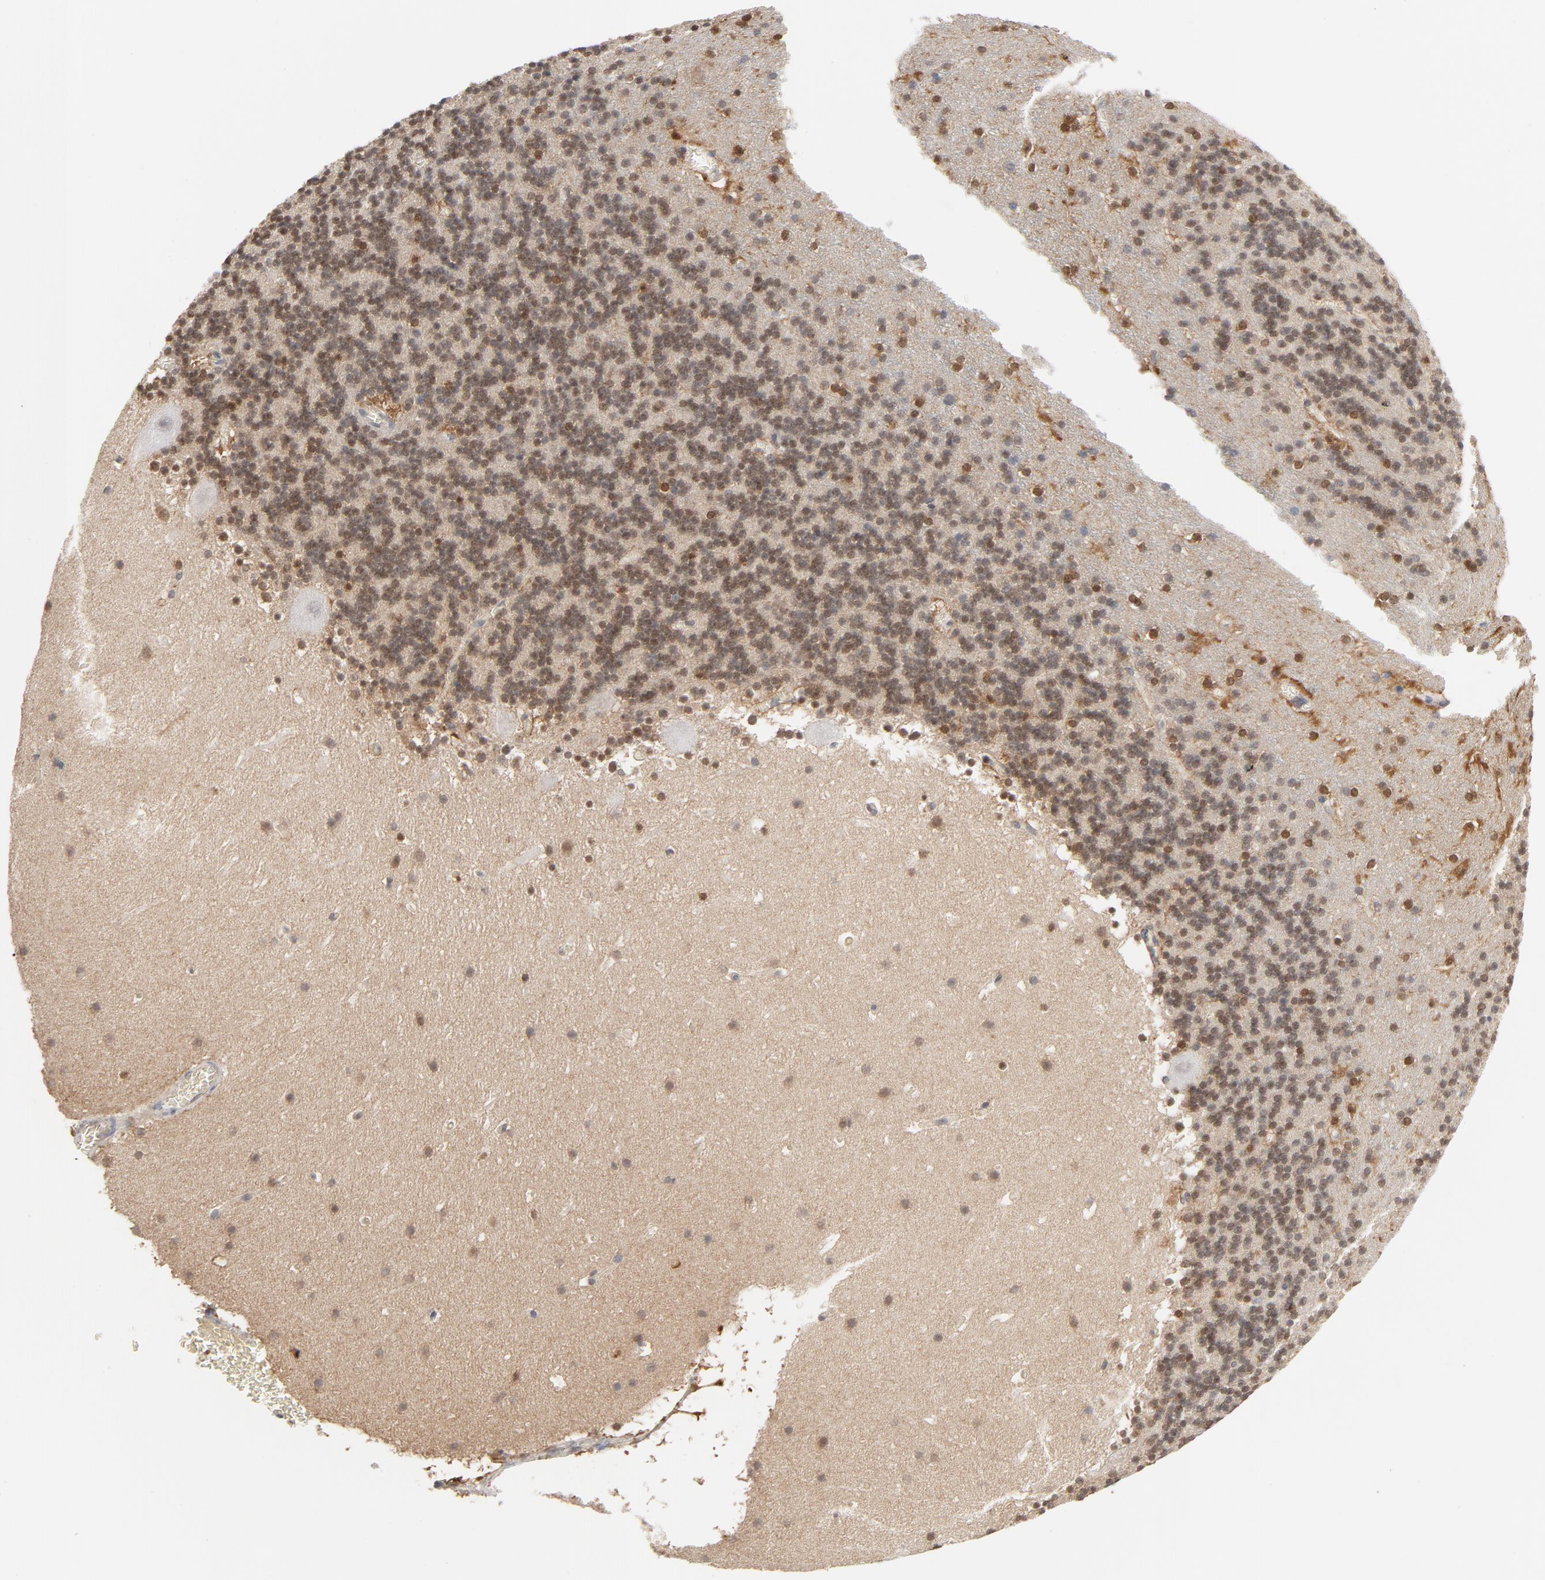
{"staining": {"intensity": "moderate", "quantity": ">75%", "location": "nuclear"}, "tissue": "cerebellum", "cell_type": "Cells in granular layer", "image_type": "normal", "snomed": [{"axis": "morphology", "description": "Normal tissue, NOS"}, {"axis": "topography", "description": "Cerebellum"}], "caption": "Protein analysis of benign cerebellum demonstrates moderate nuclear positivity in about >75% of cells in granular layer. Nuclei are stained in blue.", "gene": "PRDX1", "patient": {"sex": "male", "age": 45}}